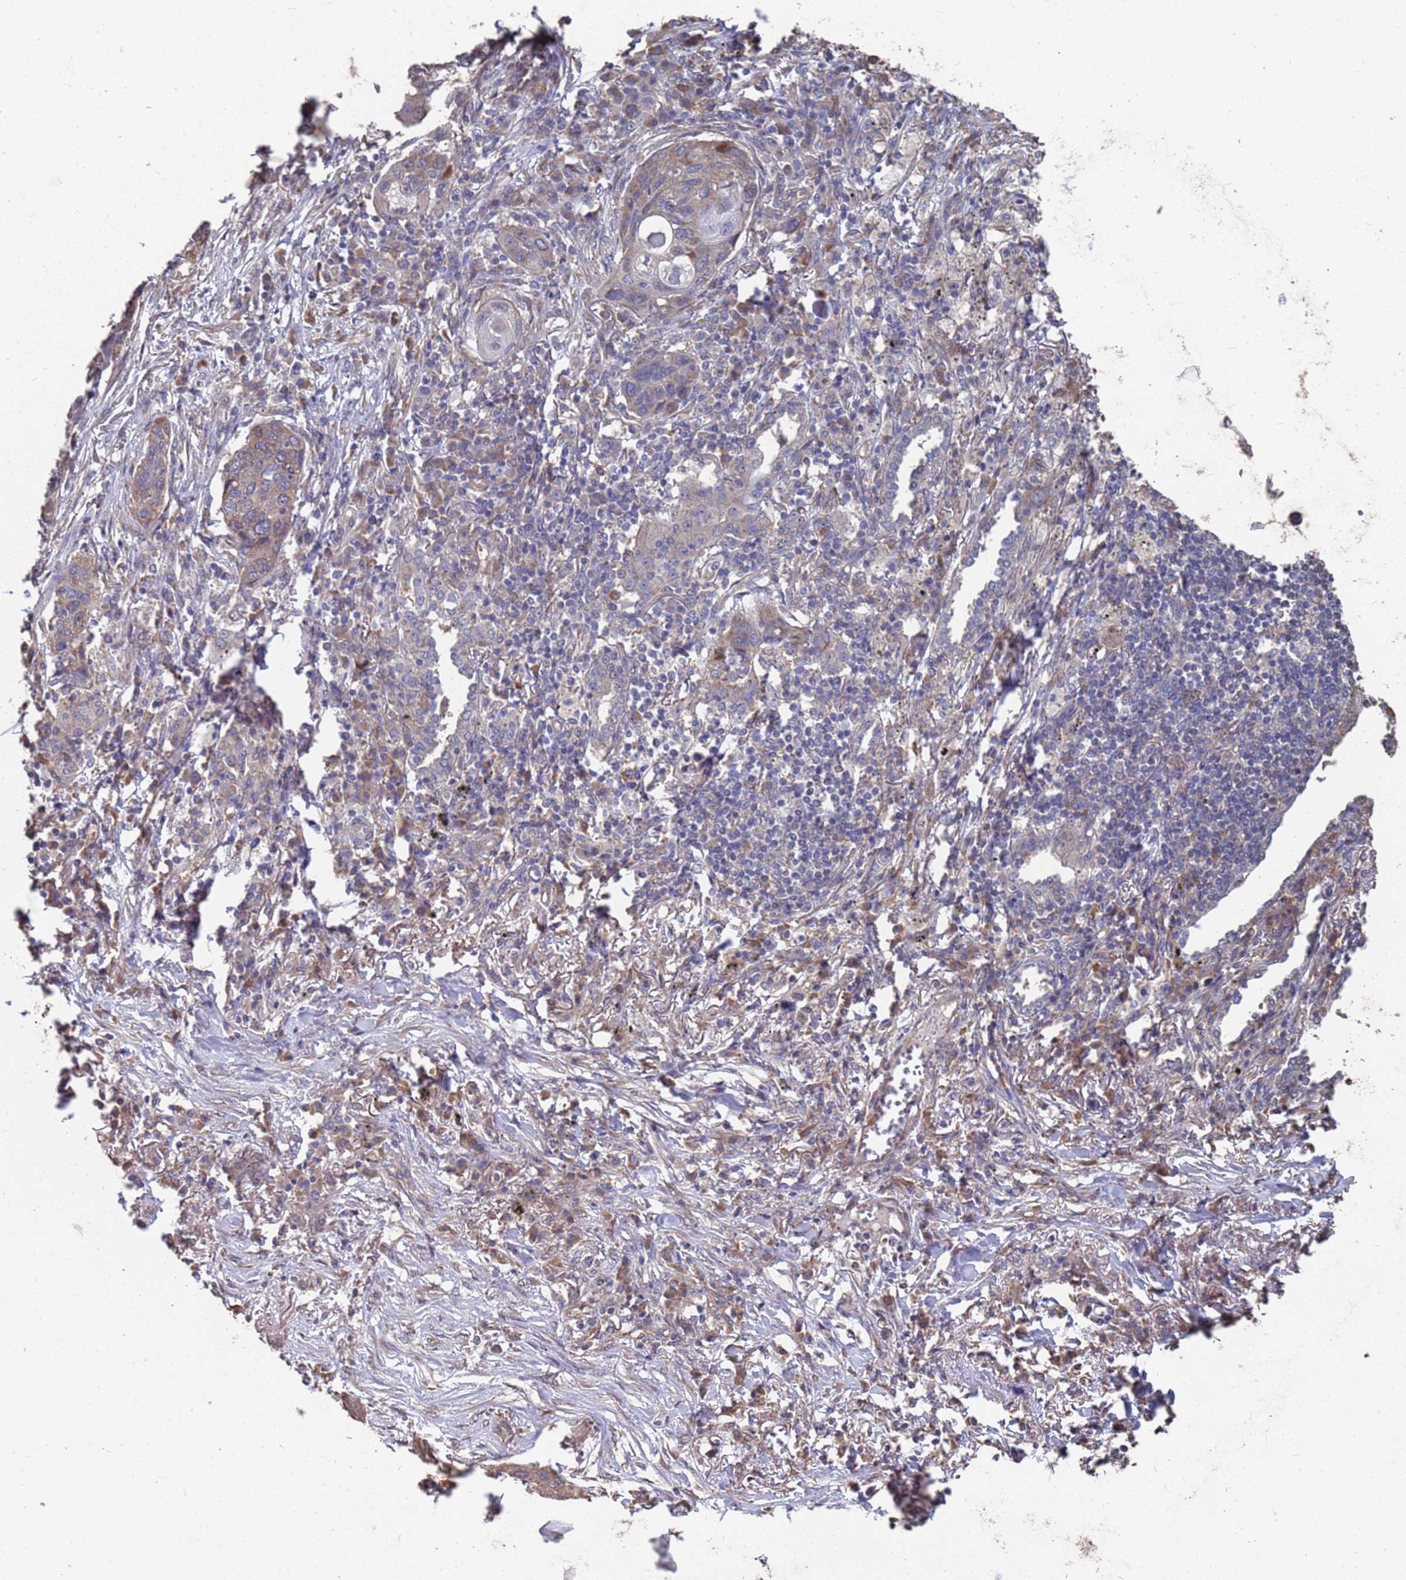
{"staining": {"intensity": "weak", "quantity": "25%-75%", "location": "cytoplasmic/membranous"}, "tissue": "lung cancer", "cell_type": "Tumor cells", "image_type": "cancer", "snomed": [{"axis": "morphology", "description": "Squamous cell carcinoma, NOS"}, {"axis": "topography", "description": "Lung"}], "caption": "Protein staining of lung squamous cell carcinoma tissue displays weak cytoplasmic/membranous expression in approximately 25%-75% of tumor cells. The staining is performed using DAB brown chromogen to label protein expression. The nuclei are counter-stained blue using hematoxylin.", "gene": "CFAP119", "patient": {"sex": "female", "age": 63}}